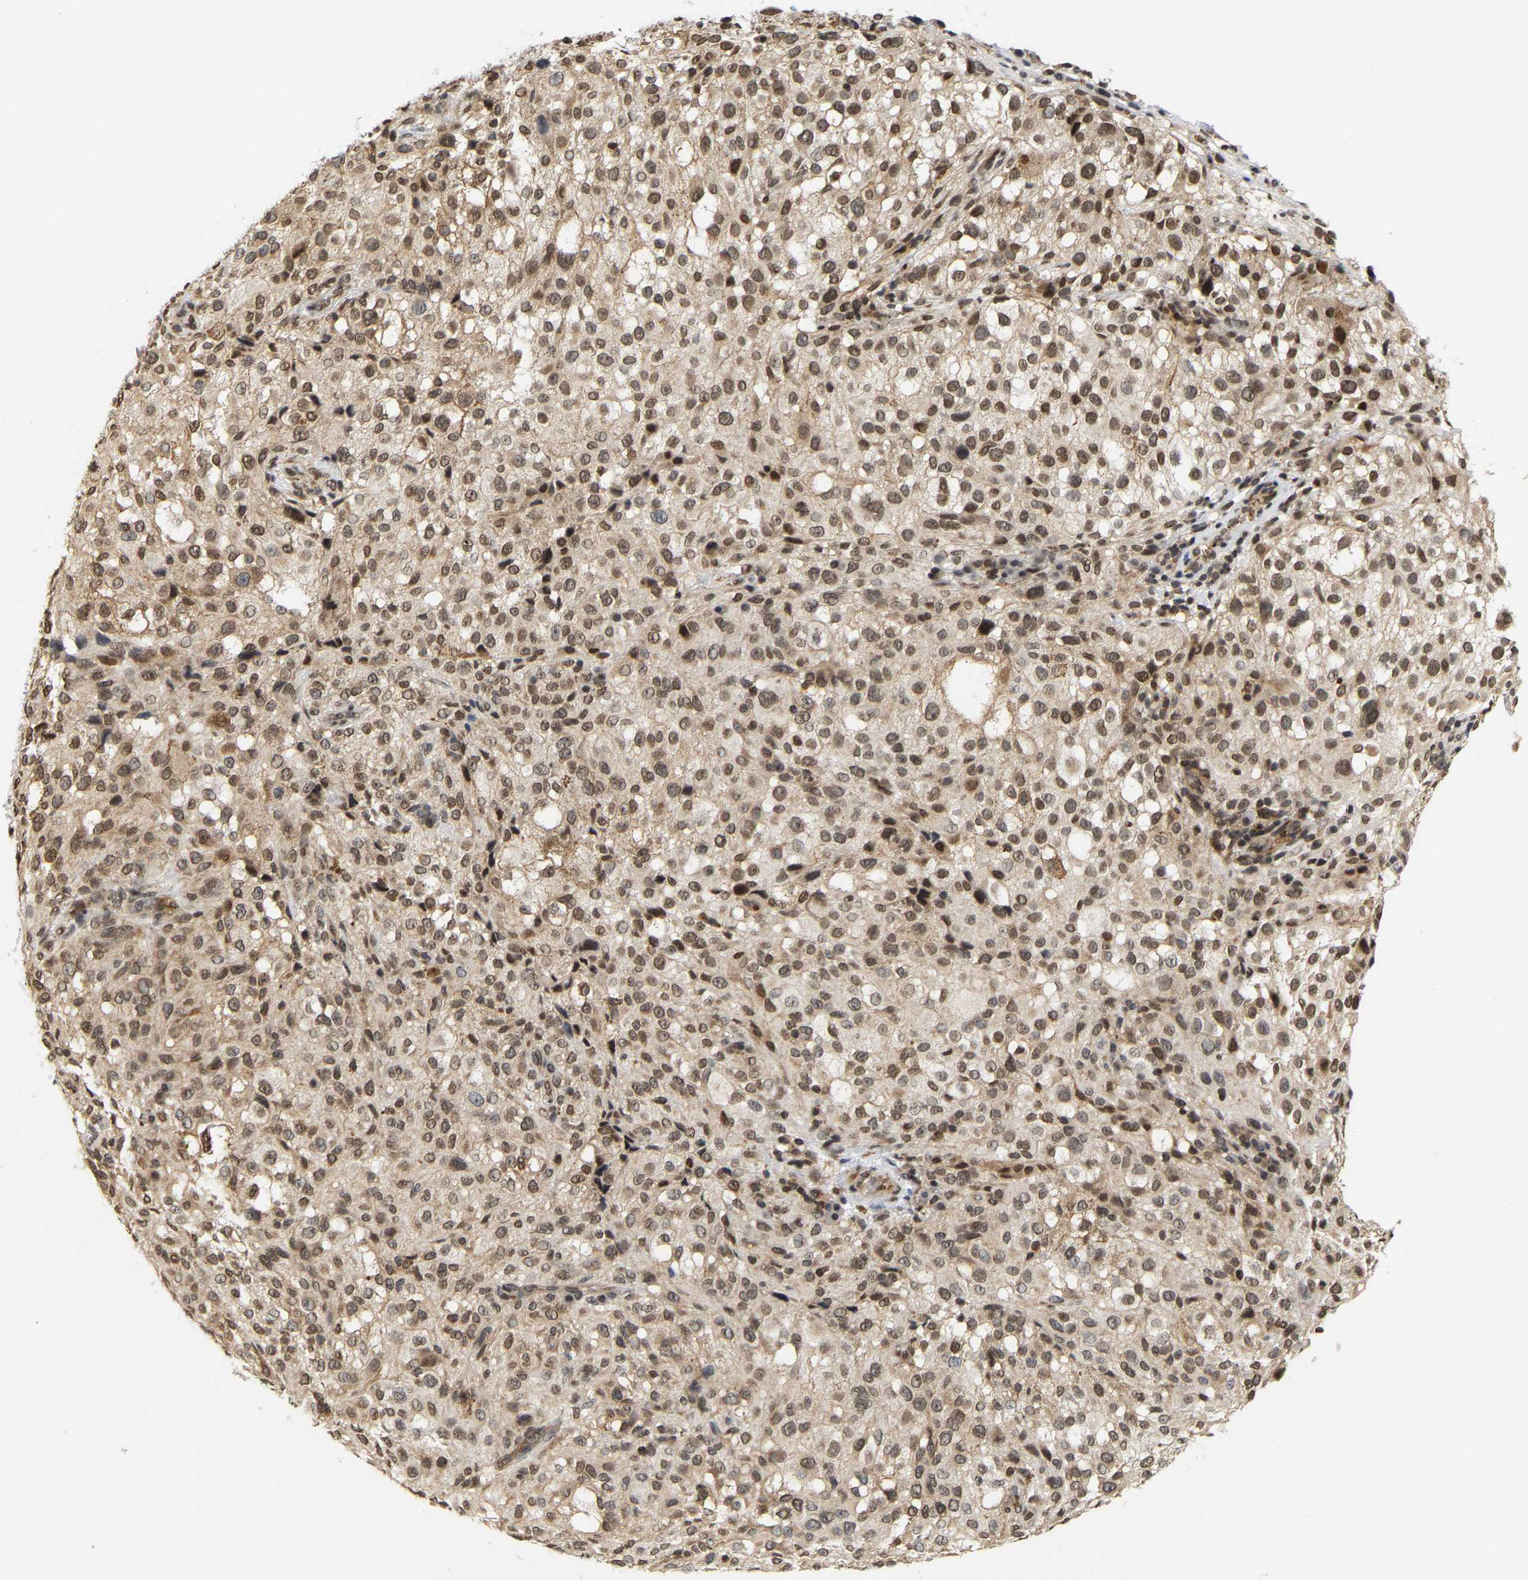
{"staining": {"intensity": "moderate", "quantity": ">75%", "location": "cytoplasmic/membranous,nuclear"}, "tissue": "melanoma", "cell_type": "Tumor cells", "image_type": "cancer", "snomed": [{"axis": "morphology", "description": "Necrosis, NOS"}, {"axis": "morphology", "description": "Malignant melanoma, NOS"}, {"axis": "topography", "description": "Skin"}], "caption": "The immunohistochemical stain labels moderate cytoplasmic/membranous and nuclear positivity in tumor cells of melanoma tissue.", "gene": "ANKRD6", "patient": {"sex": "female", "age": 87}}